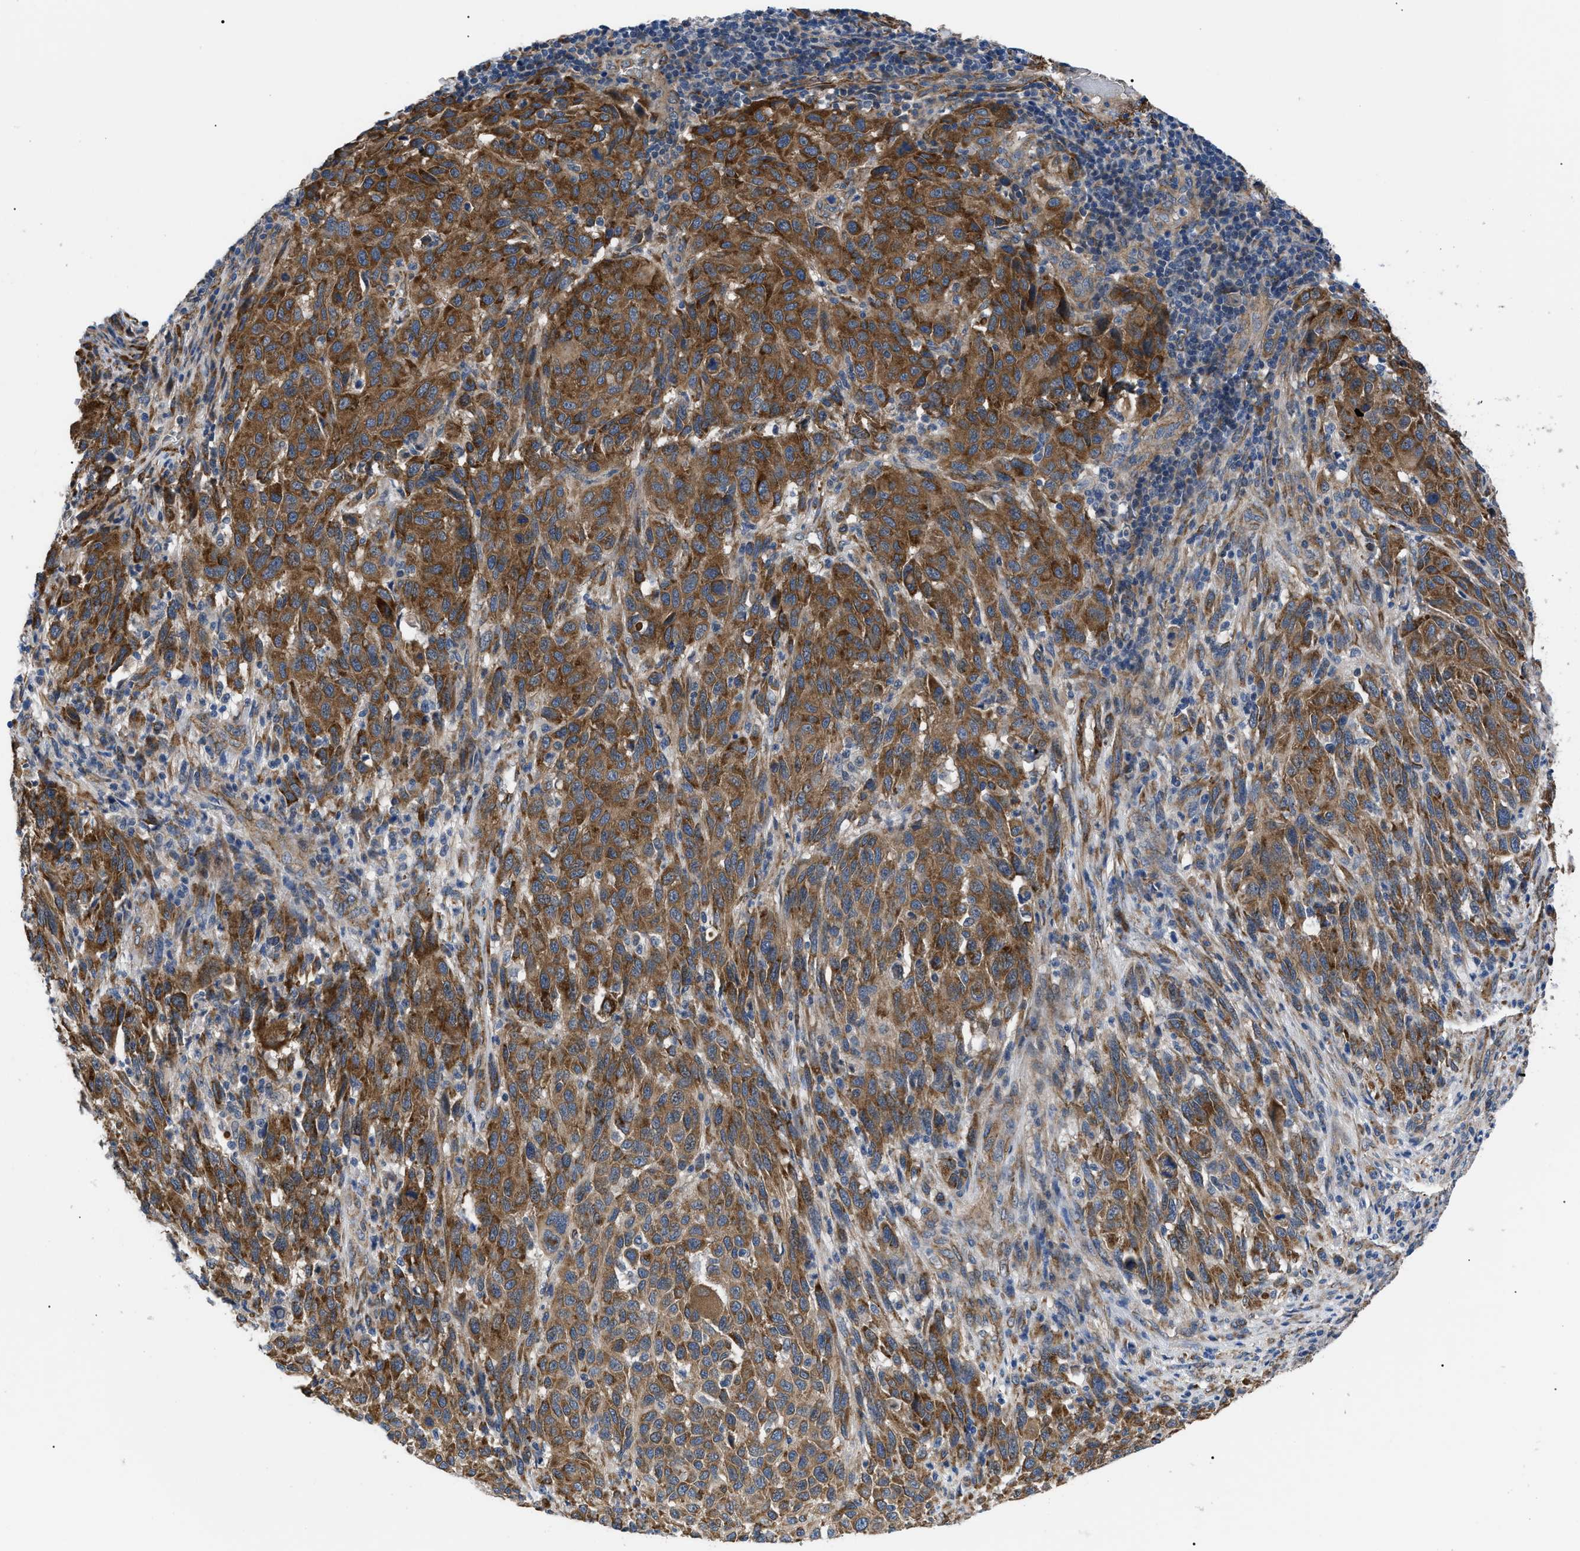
{"staining": {"intensity": "strong", "quantity": ">75%", "location": "cytoplasmic/membranous"}, "tissue": "melanoma", "cell_type": "Tumor cells", "image_type": "cancer", "snomed": [{"axis": "morphology", "description": "Malignant melanoma, Metastatic site"}, {"axis": "topography", "description": "Lymph node"}], "caption": "Immunohistochemistry (IHC) (DAB (3,3'-diaminobenzidine)) staining of melanoma demonstrates strong cytoplasmic/membranous protein staining in approximately >75% of tumor cells.", "gene": "MYO10", "patient": {"sex": "male", "age": 61}}